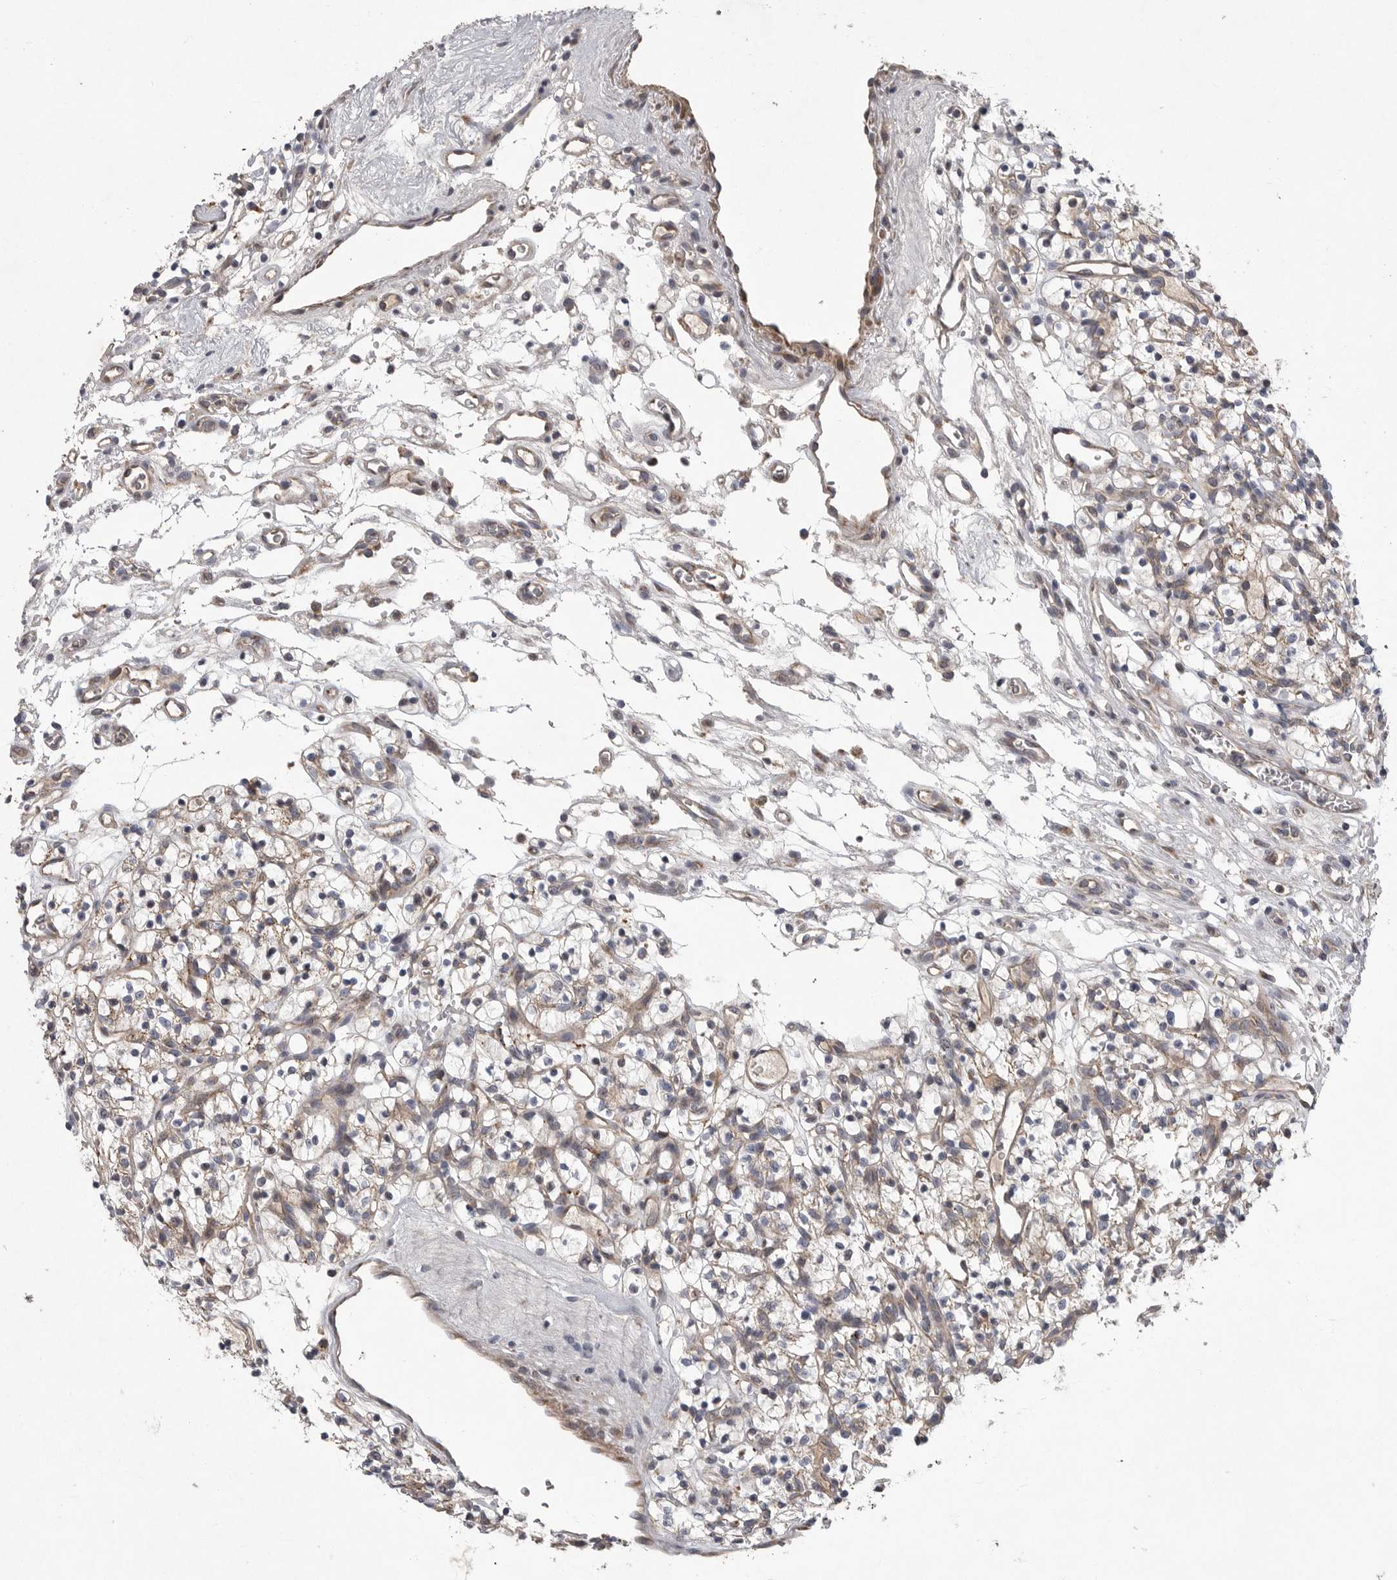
{"staining": {"intensity": "weak", "quantity": ">75%", "location": "cytoplasmic/membranous"}, "tissue": "renal cancer", "cell_type": "Tumor cells", "image_type": "cancer", "snomed": [{"axis": "morphology", "description": "Adenocarcinoma, NOS"}, {"axis": "topography", "description": "Kidney"}], "caption": "Renal cancer stained with immunohistochemistry exhibits weak cytoplasmic/membranous expression in approximately >75% of tumor cells.", "gene": "CRP", "patient": {"sex": "female", "age": 57}}